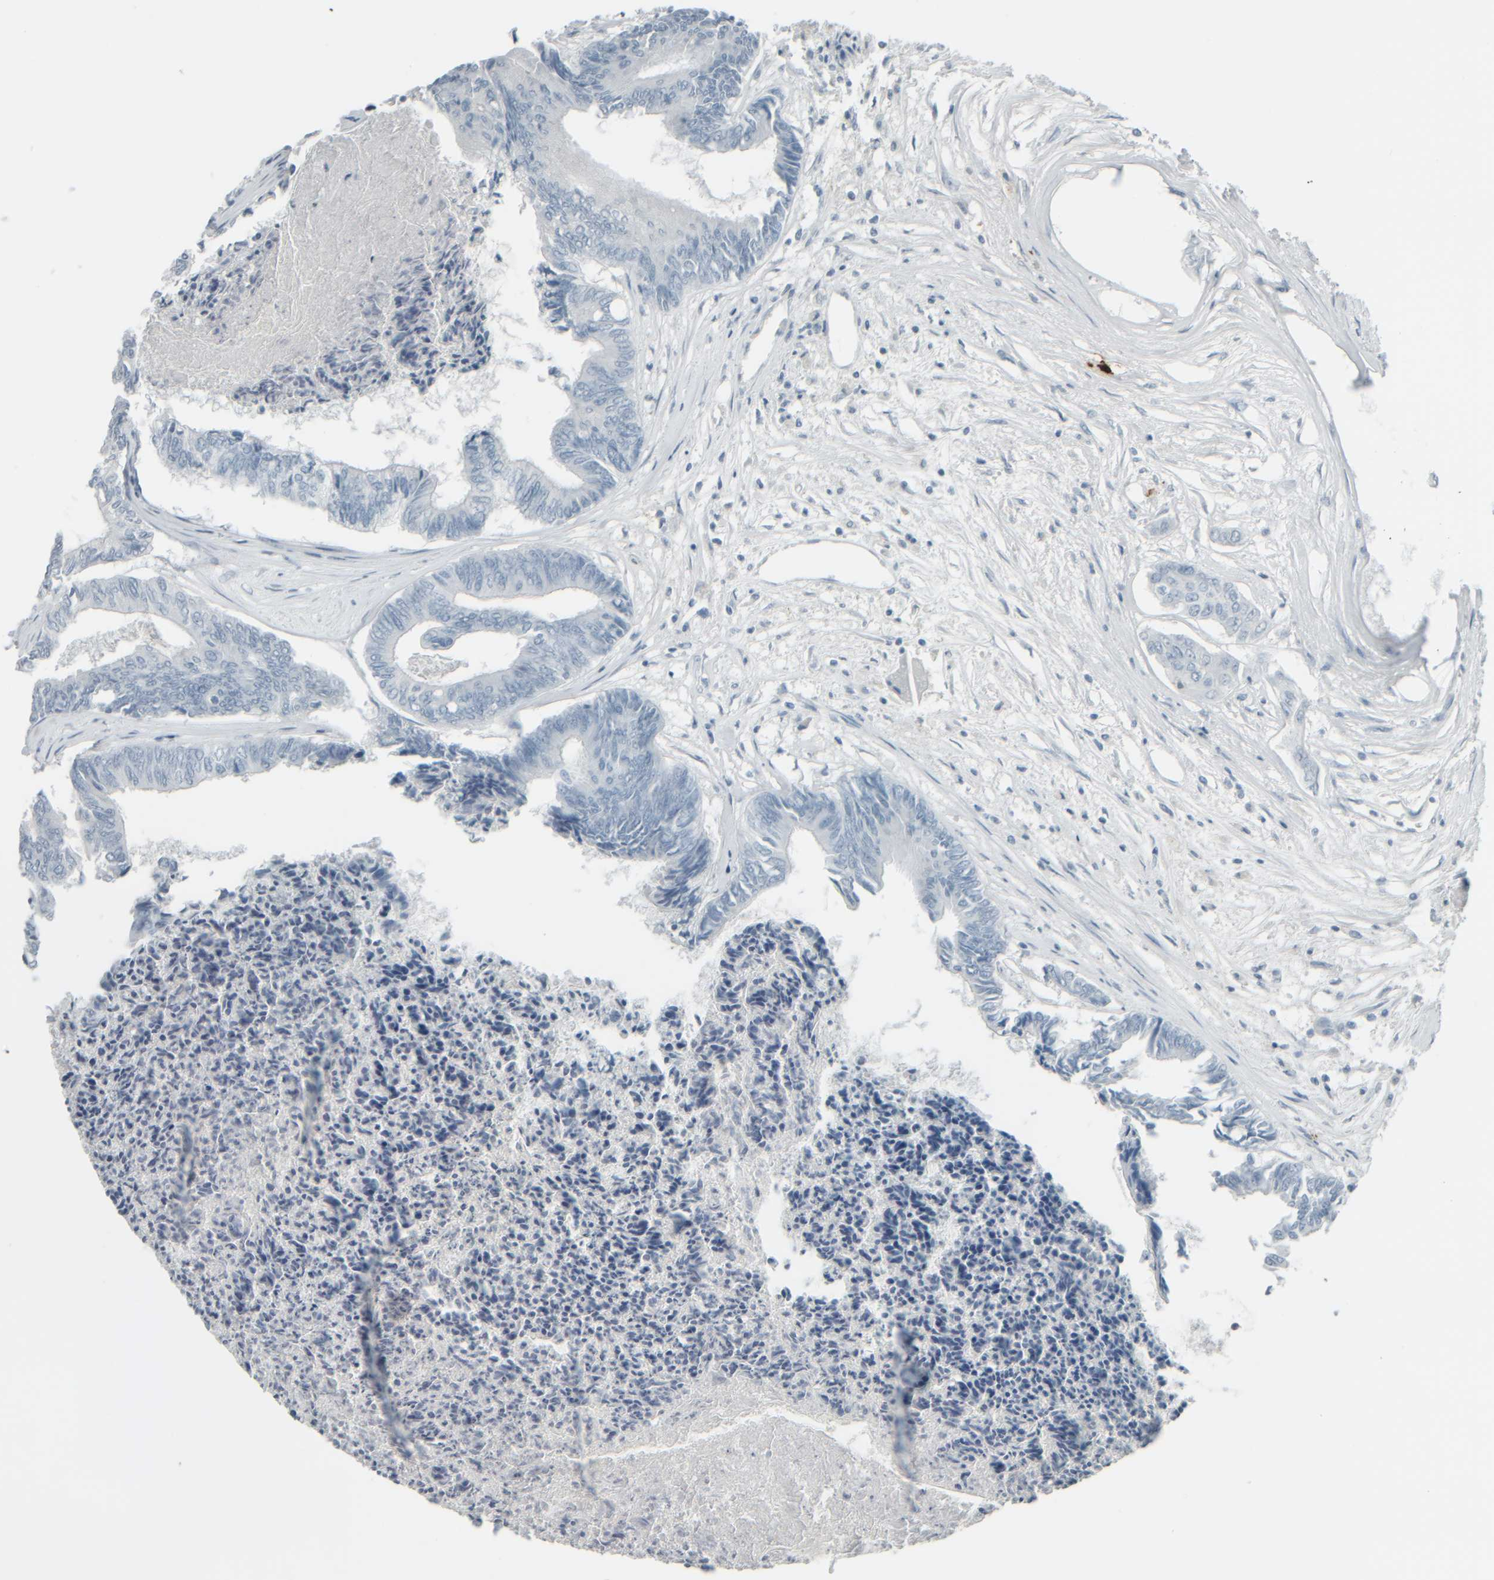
{"staining": {"intensity": "negative", "quantity": "none", "location": "none"}, "tissue": "colorectal cancer", "cell_type": "Tumor cells", "image_type": "cancer", "snomed": [{"axis": "morphology", "description": "Adenocarcinoma, NOS"}, {"axis": "topography", "description": "Rectum"}], "caption": "There is no significant staining in tumor cells of colorectal adenocarcinoma.", "gene": "TPSAB1", "patient": {"sex": "male", "age": 63}}